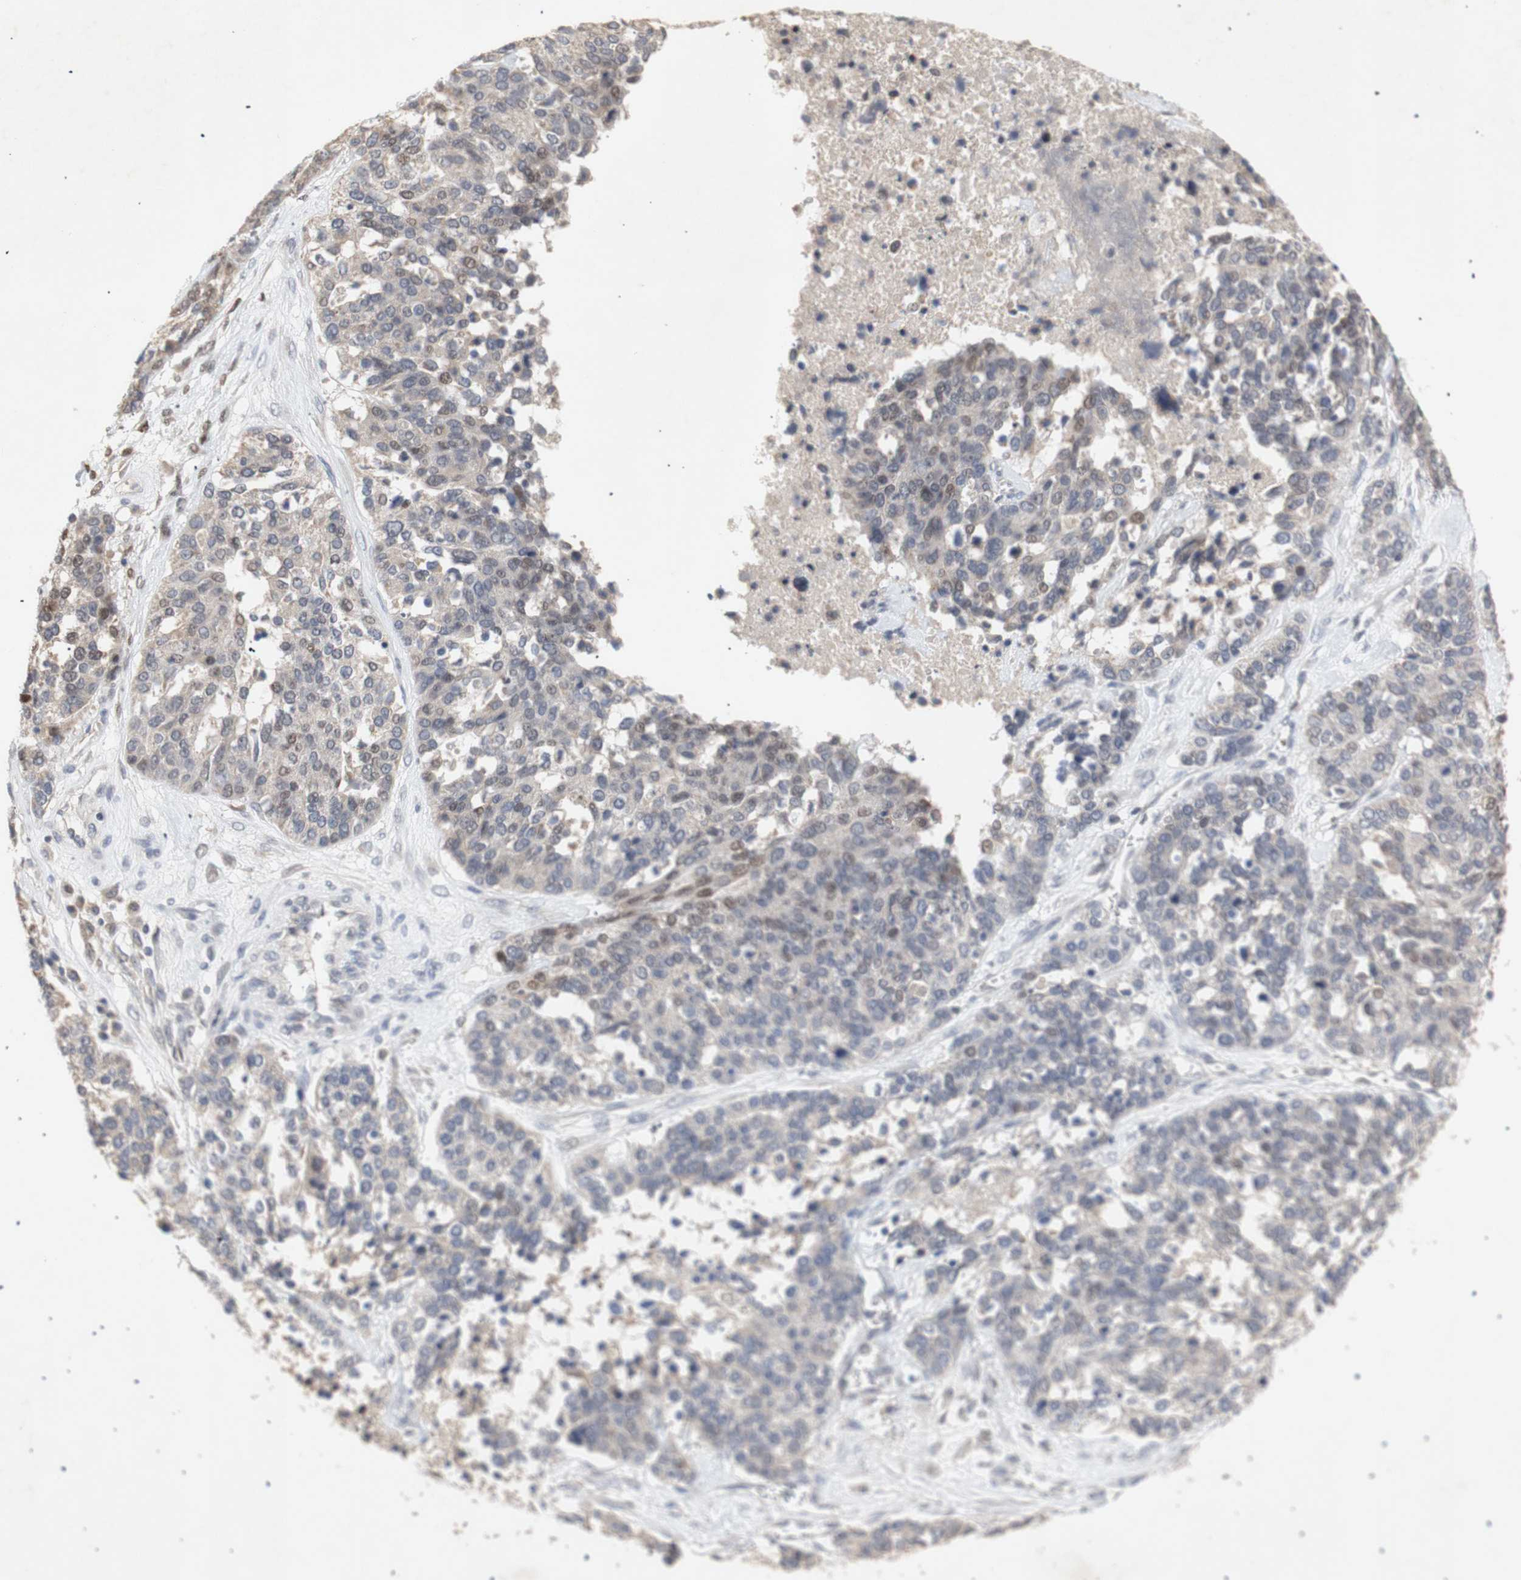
{"staining": {"intensity": "weak", "quantity": "25%-75%", "location": "cytoplasmic/membranous,nuclear"}, "tissue": "ovarian cancer", "cell_type": "Tumor cells", "image_type": "cancer", "snomed": [{"axis": "morphology", "description": "Cystadenocarcinoma, serous, NOS"}, {"axis": "topography", "description": "Ovary"}], "caption": "Ovarian cancer stained with a protein marker demonstrates weak staining in tumor cells.", "gene": "FOSB", "patient": {"sex": "female", "age": 44}}